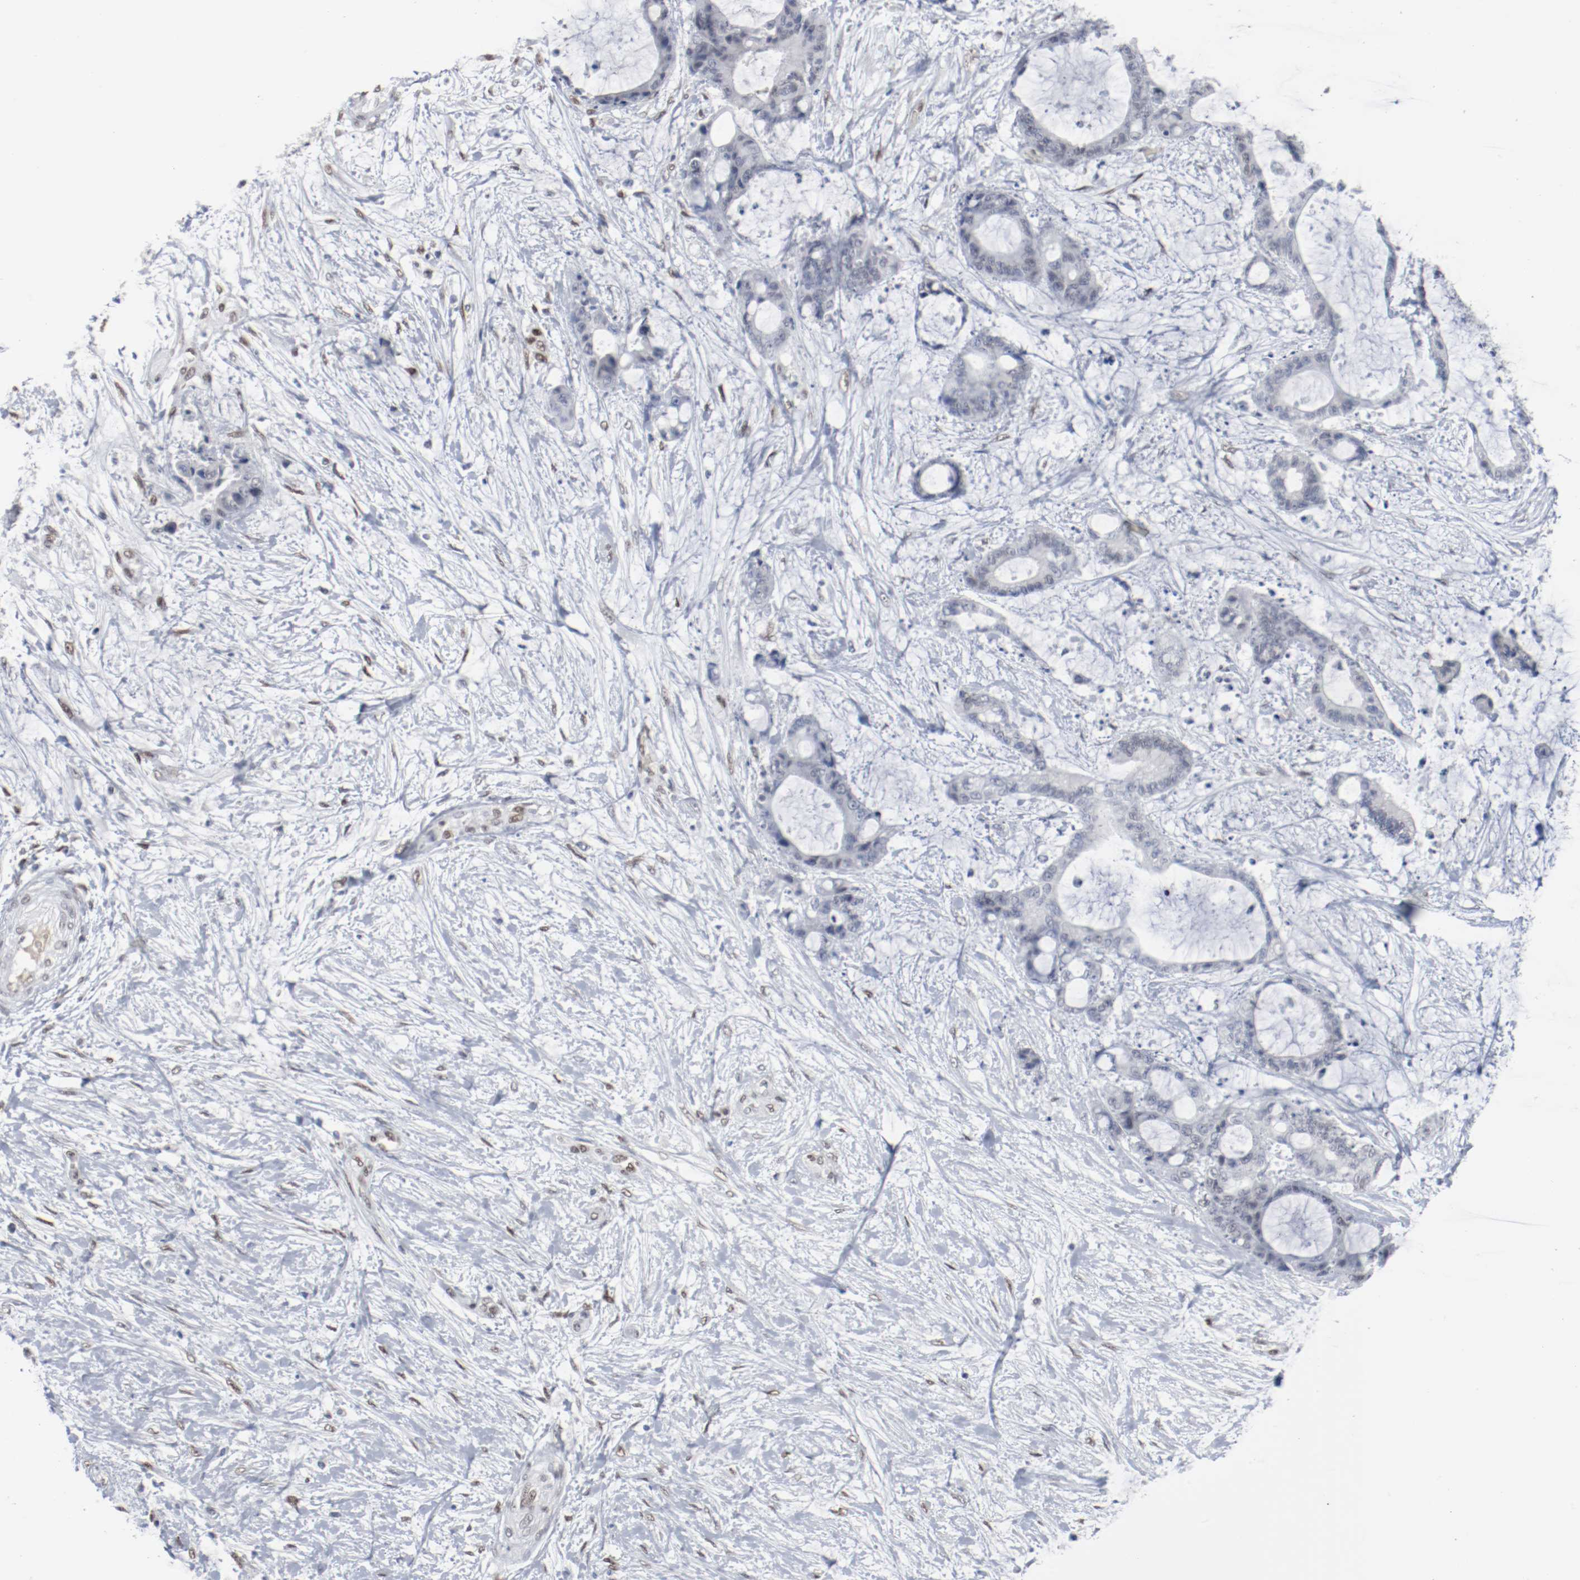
{"staining": {"intensity": "negative", "quantity": "none", "location": "none"}, "tissue": "liver cancer", "cell_type": "Tumor cells", "image_type": "cancer", "snomed": [{"axis": "morphology", "description": "Cholangiocarcinoma"}, {"axis": "topography", "description": "Liver"}], "caption": "Liver cancer was stained to show a protein in brown. There is no significant expression in tumor cells.", "gene": "ATF7", "patient": {"sex": "female", "age": 73}}